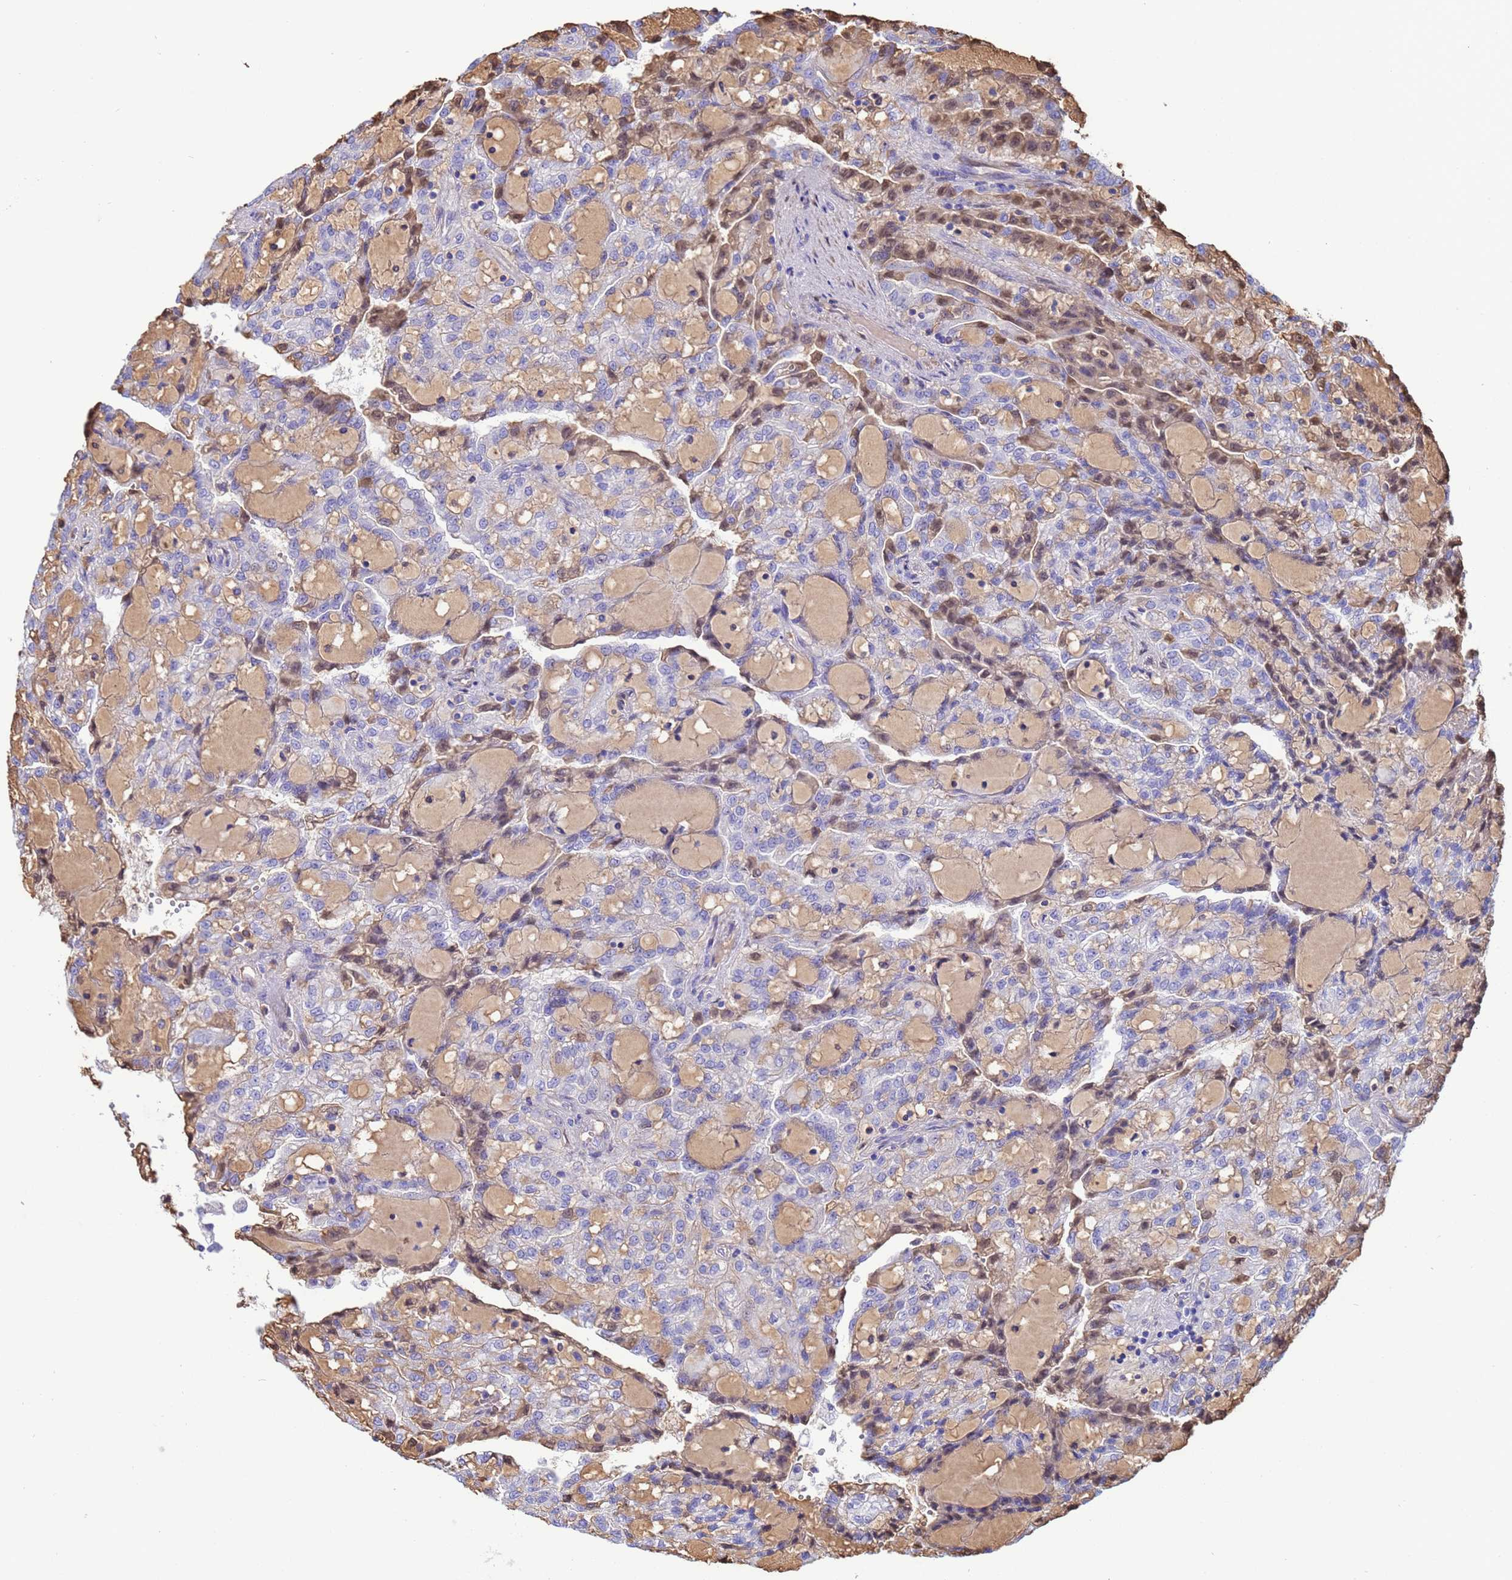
{"staining": {"intensity": "moderate", "quantity": "<25%", "location": "nuclear"}, "tissue": "renal cancer", "cell_type": "Tumor cells", "image_type": "cancer", "snomed": [{"axis": "morphology", "description": "Adenocarcinoma, NOS"}, {"axis": "topography", "description": "Kidney"}], "caption": "This is a micrograph of immunohistochemistry (IHC) staining of renal adenocarcinoma, which shows moderate positivity in the nuclear of tumor cells.", "gene": "H1-7", "patient": {"sex": "male", "age": 63}}